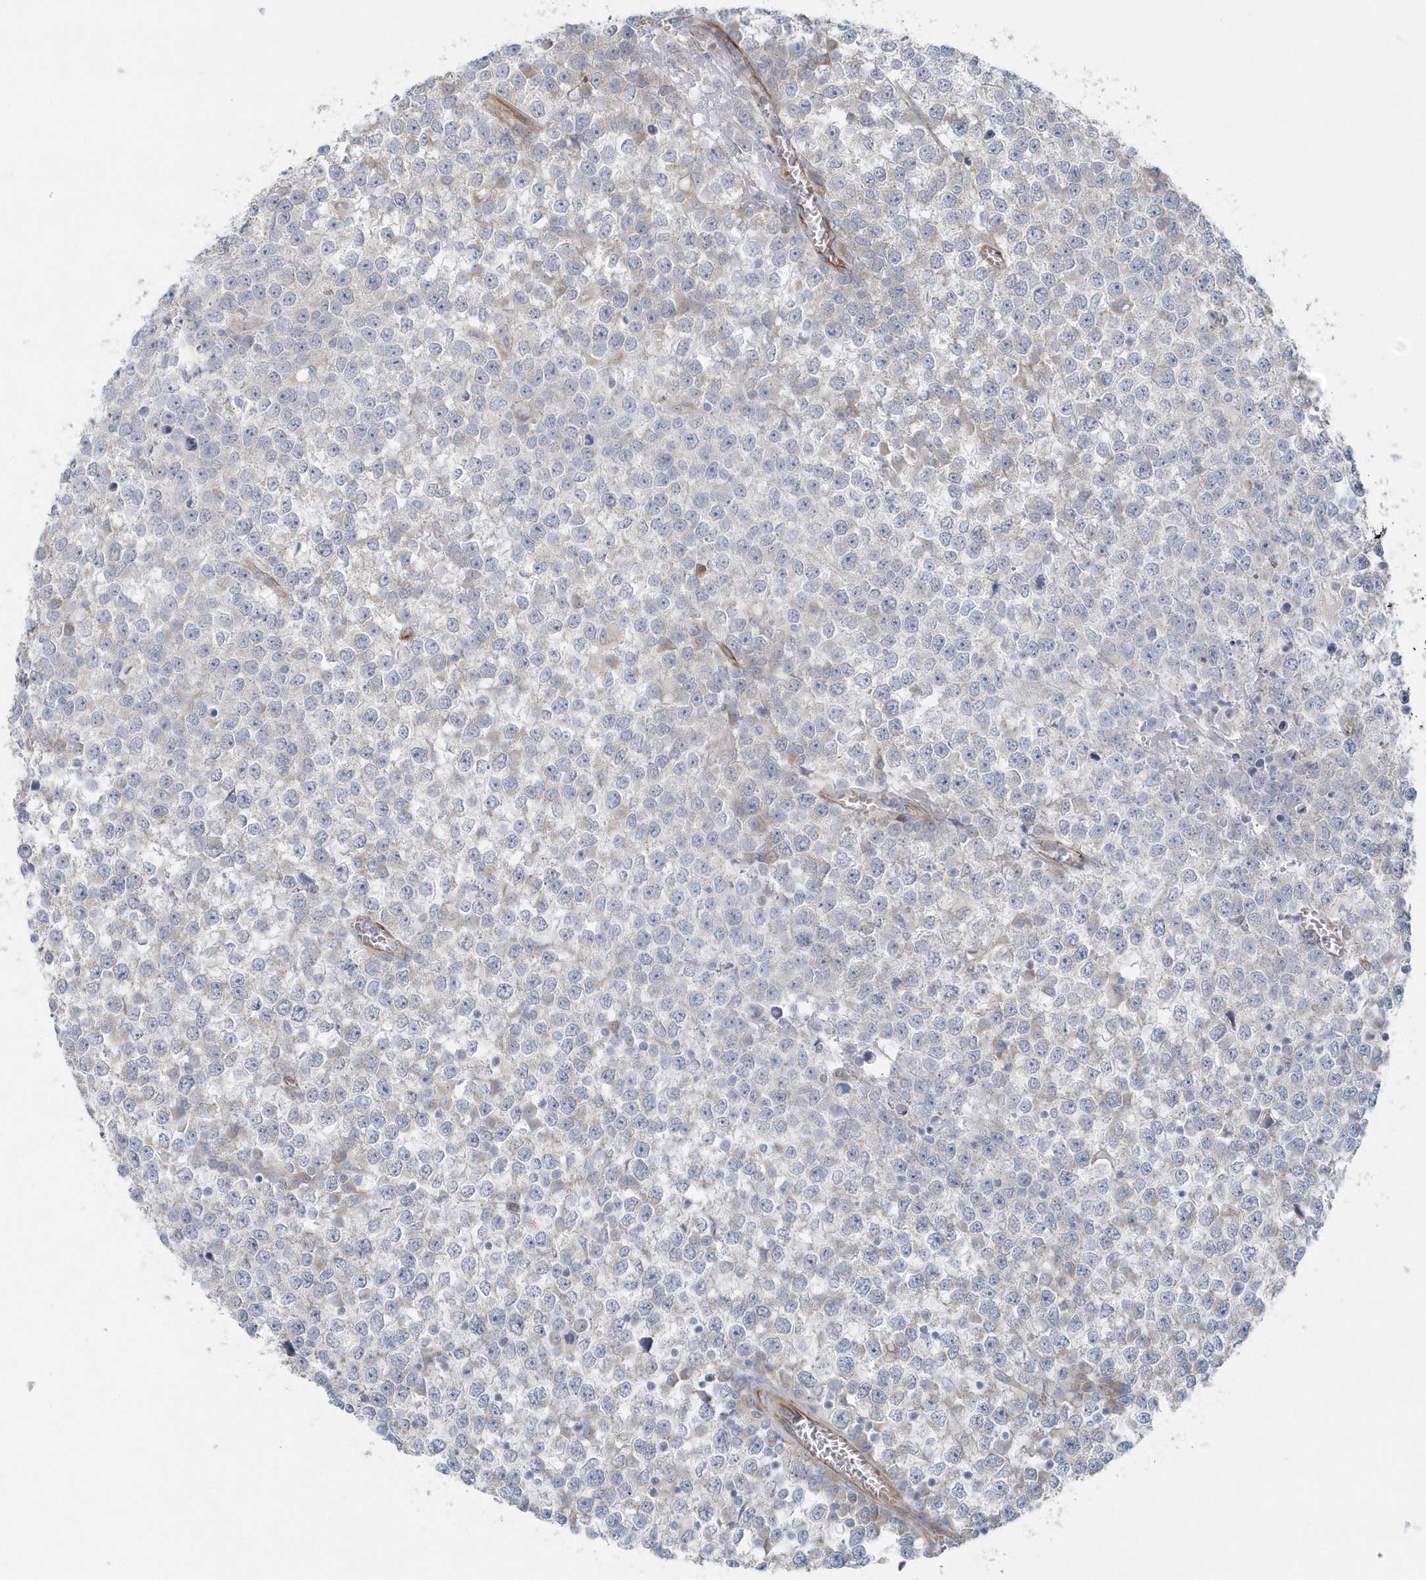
{"staining": {"intensity": "negative", "quantity": "none", "location": "none"}, "tissue": "testis cancer", "cell_type": "Tumor cells", "image_type": "cancer", "snomed": [{"axis": "morphology", "description": "Seminoma, NOS"}, {"axis": "topography", "description": "Testis"}], "caption": "This histopathology image is of testis cancer stained with immunohistochemistry to label a protein in brown with the nuclei are counter-stained blue. There is no positivity in tumor cells.", "gene": "GPR152", "patient": {"sex": "male", "age": 65}}